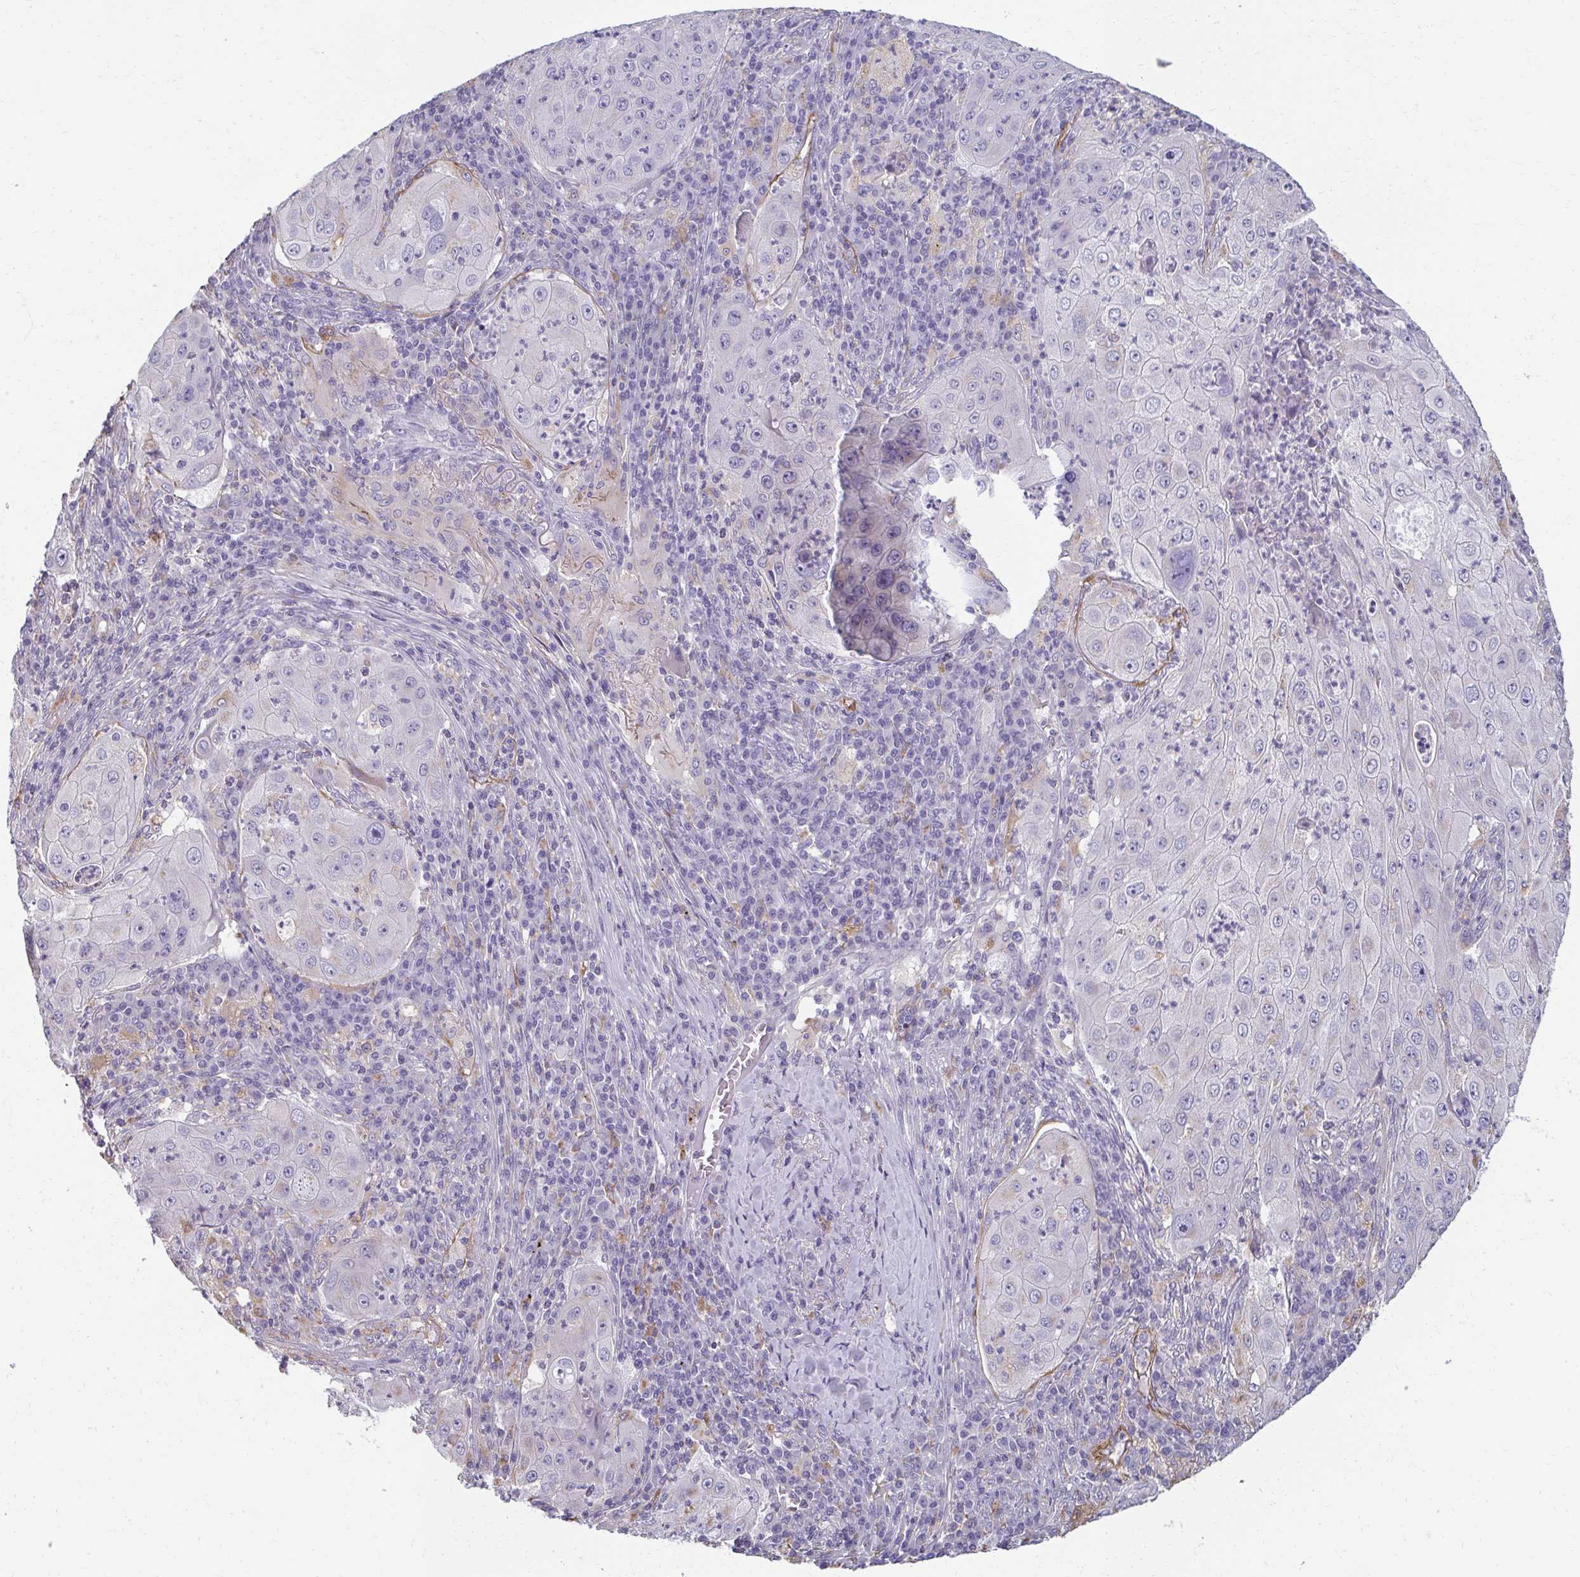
{"staining": {"intensity": "negative", "quantity": "none", "location": "none"}, "tissue": "lung cancer", "cell_type": "Tumor cells", "image_type": "cancer", "snomed": [{"axis": "morphology", "description": "Squamous cell carcinoma, NOS"}, {"axis": "topography", "description": "Lung"}], "caption": "Tumor cells are negative for brown protein staining in squamous cell carcinoma (lung).", "gene": "PDE2A", "patient": {"sex": "female", "age": 59}}